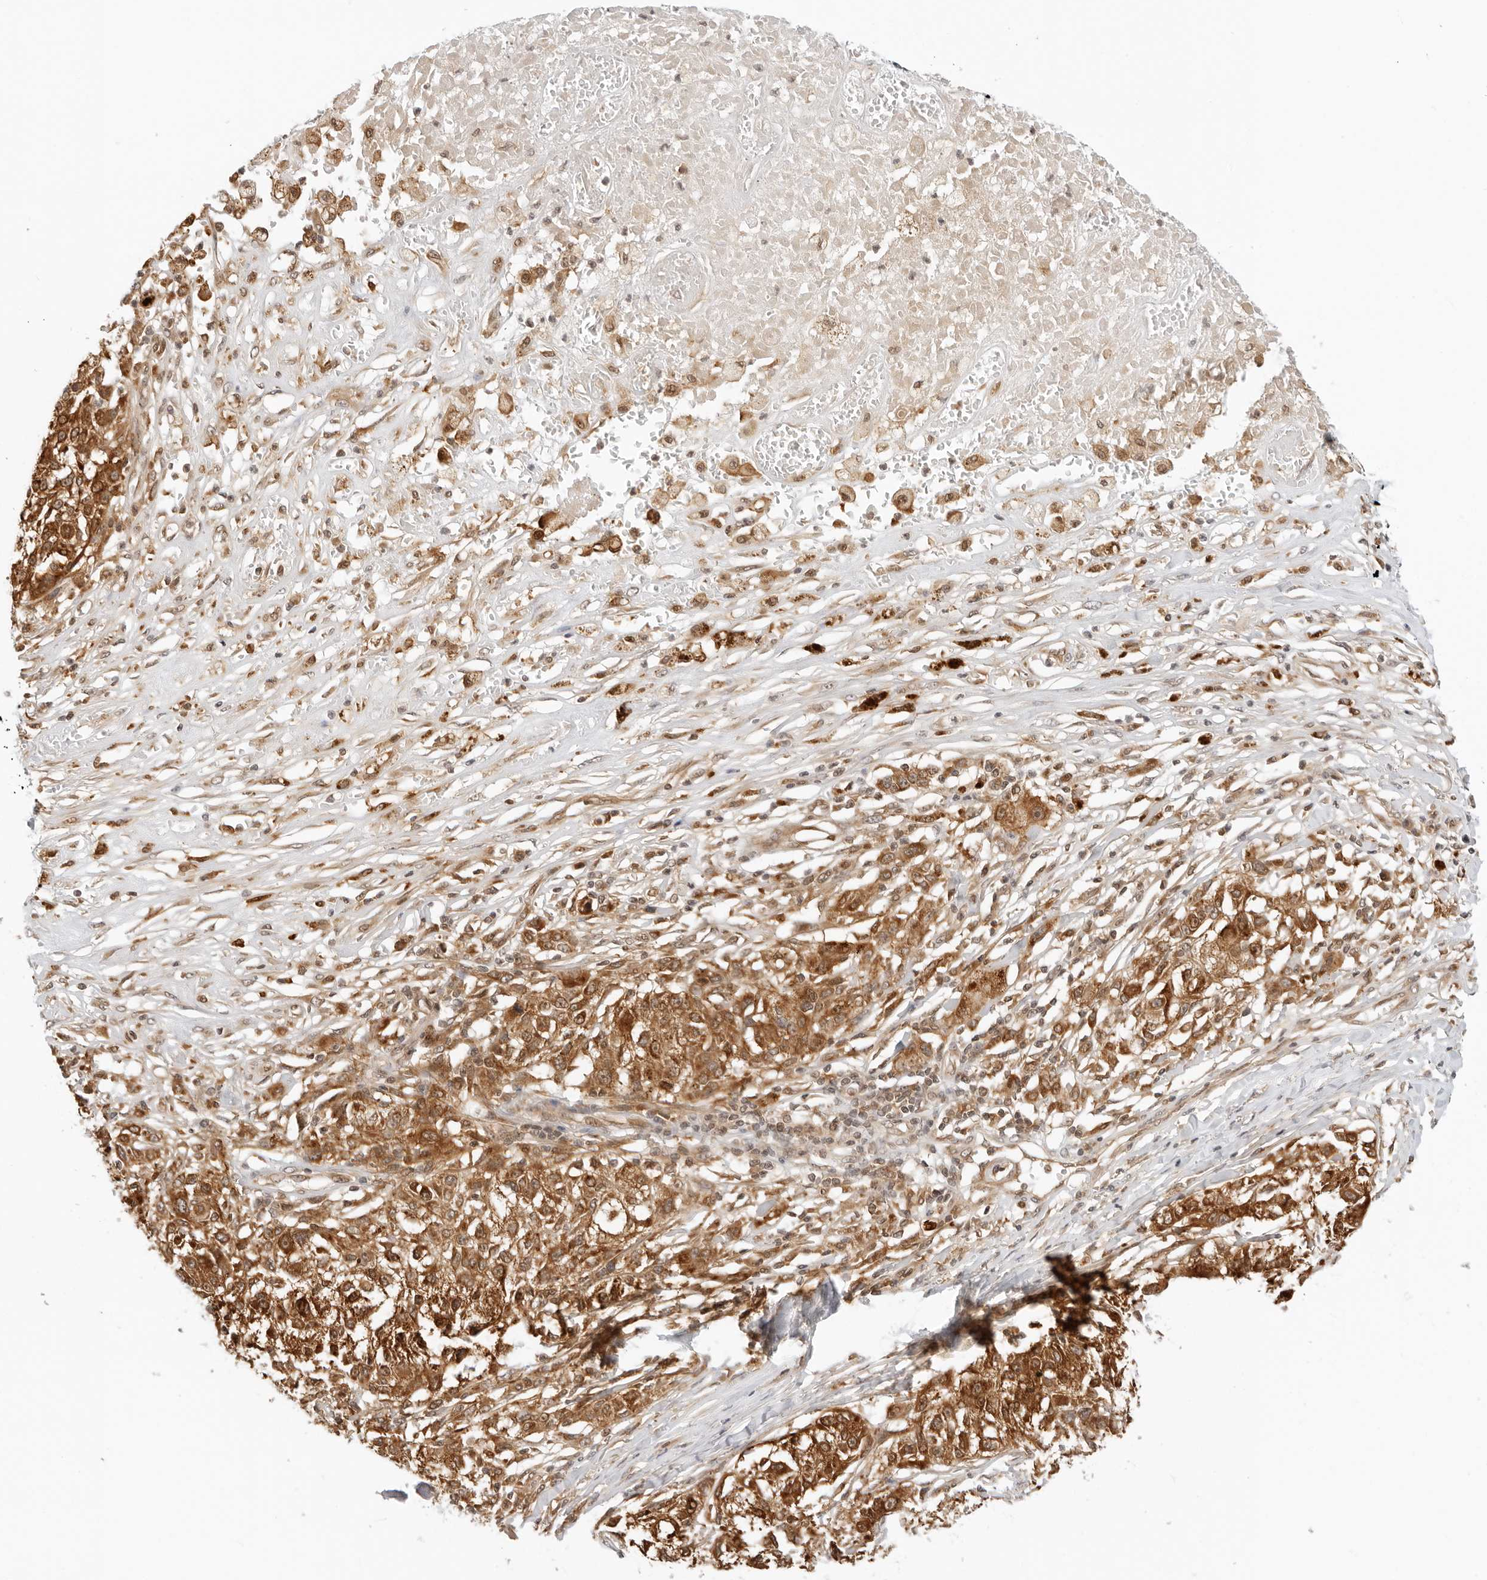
{"staining": {"intensity": "strong", "quantity": ">75%", "location": "cytoplasmic/membranous"}, "tissue": "melanoma", "cell_type": "Tumor cells", "image_type": "cancer", "snomed": [{"axis": "morphology", "description": "Necrosis, NOS"}, {"axis": "morphology", "description": "Malignant melanoma, NOS"}, {"axis": "topography", "description": "Skin"}], "caption": "High-power microscopy captured an immunohistochemistry histopathology image of melanoma, revealing strong cytoplasmic/membranous positivity in about >75% of tumor cells.", "gene": "RC3H1", "patient": {"sex": "female", "age": 87}}